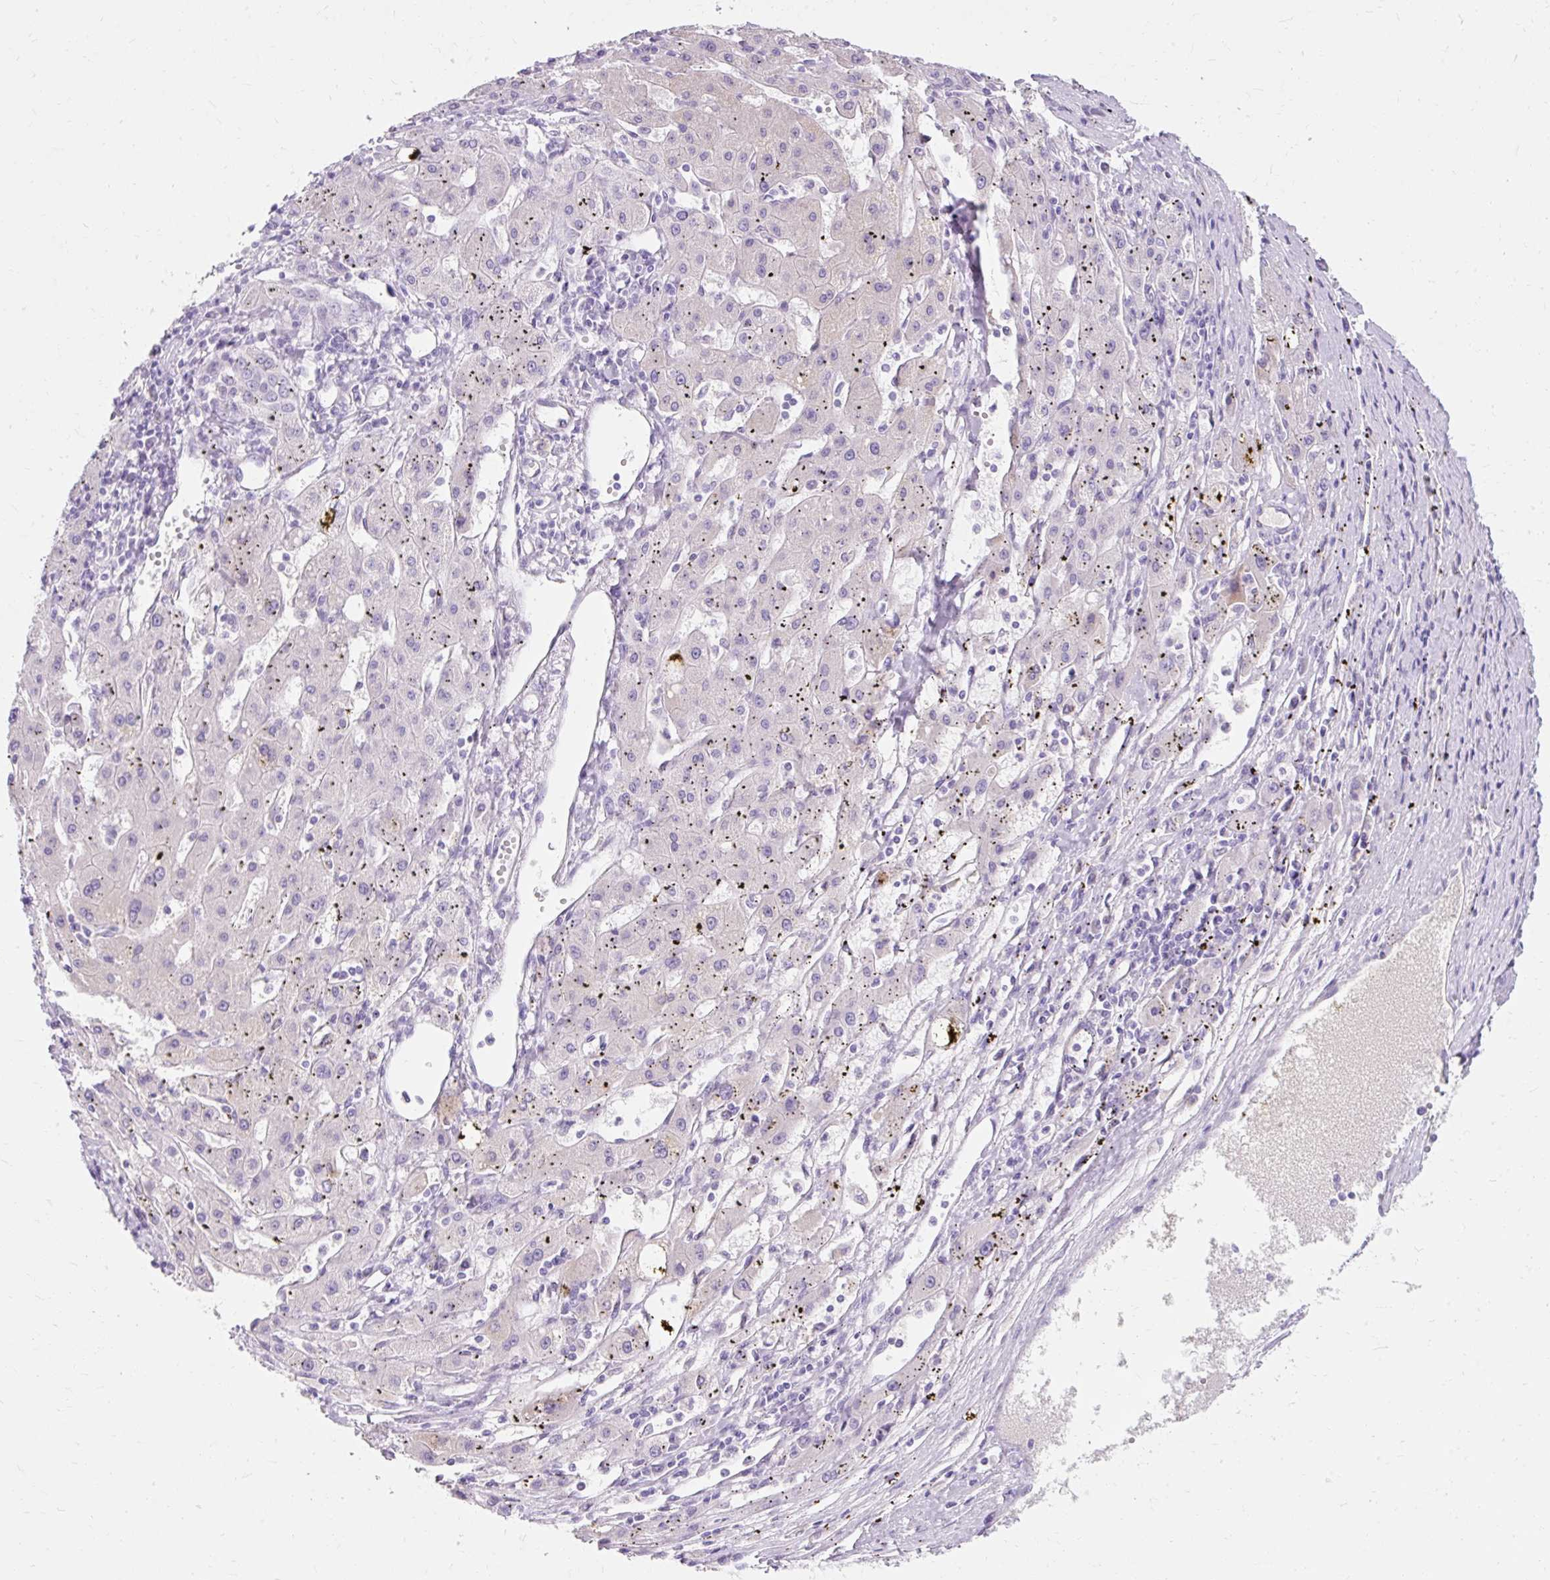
{"staining": {"intensity": "negative", "quantity": "none", "location": "none"}, "tissue": "liver cancer", "cell_type": "Tumor cells", "image_type": "cancer", "snomed": [{"axis": "morphology", "description": "Carcinoma, Hepatocellular, NOS"}, {"axis": "topography", "description": "Liver"}], "caption": "Immunohistochemical staining of liver hepatocellular carcinoma reveals no significant expression in tumor cells. Nuclei are stained in blue.", "gene": "TMEM213", "patient": {"sex": "male", "age": 72}}